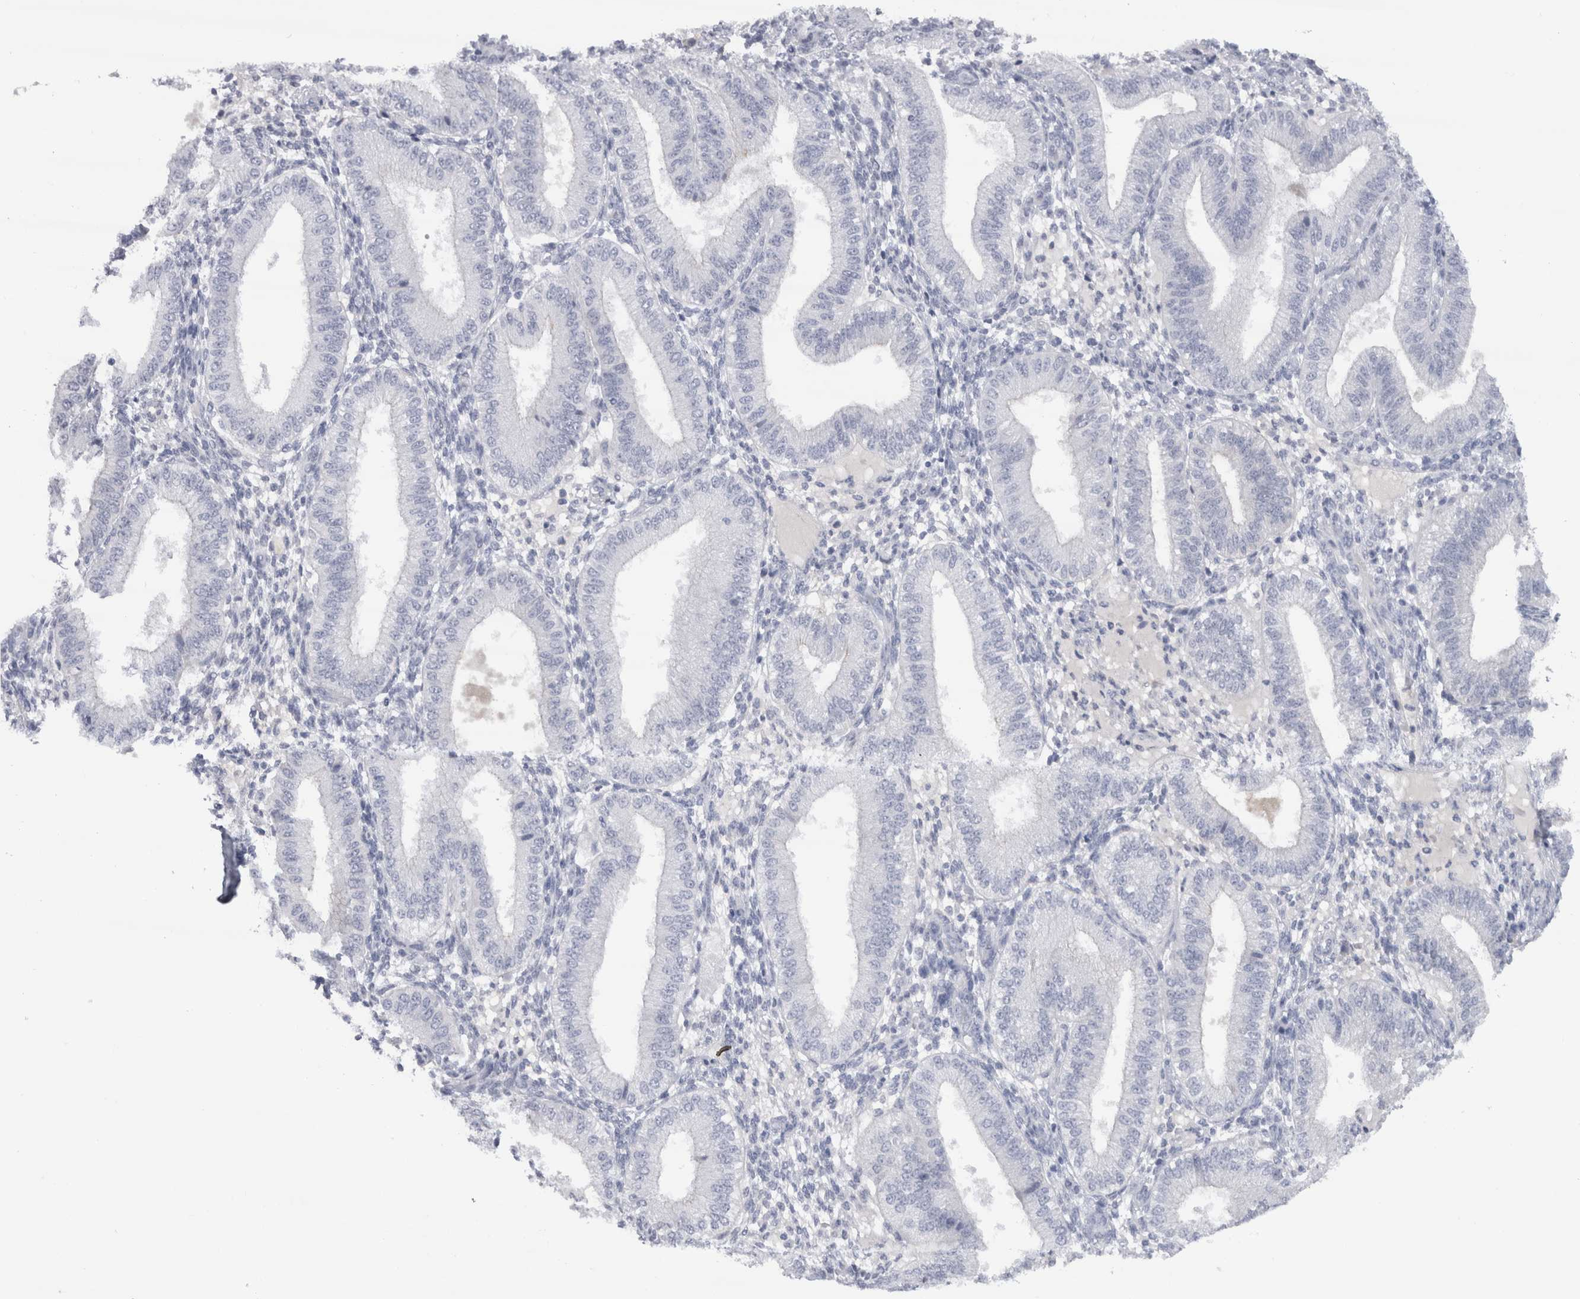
{"staining": {"intensity": "negative", "quantity": "none", "location": "none"}, "tissue": "endometrium", "cell_type": "Cells in endometrial stroma", "image_type": "normal", "snomed": [{"axis": "morphology", "description": "Normal tissue, NOS"}, {"axis": "topography", "description": "Endometrium"}], "caption": "Immunohistochemical staining of benign human endometrium shows no significant staining in cells in endometrial stroma. (DAB (3,3'-diaminobenzidine) IHC, high magnification).", "gene": "CDH17", "patient": {"sex": "female", "age": 39}}